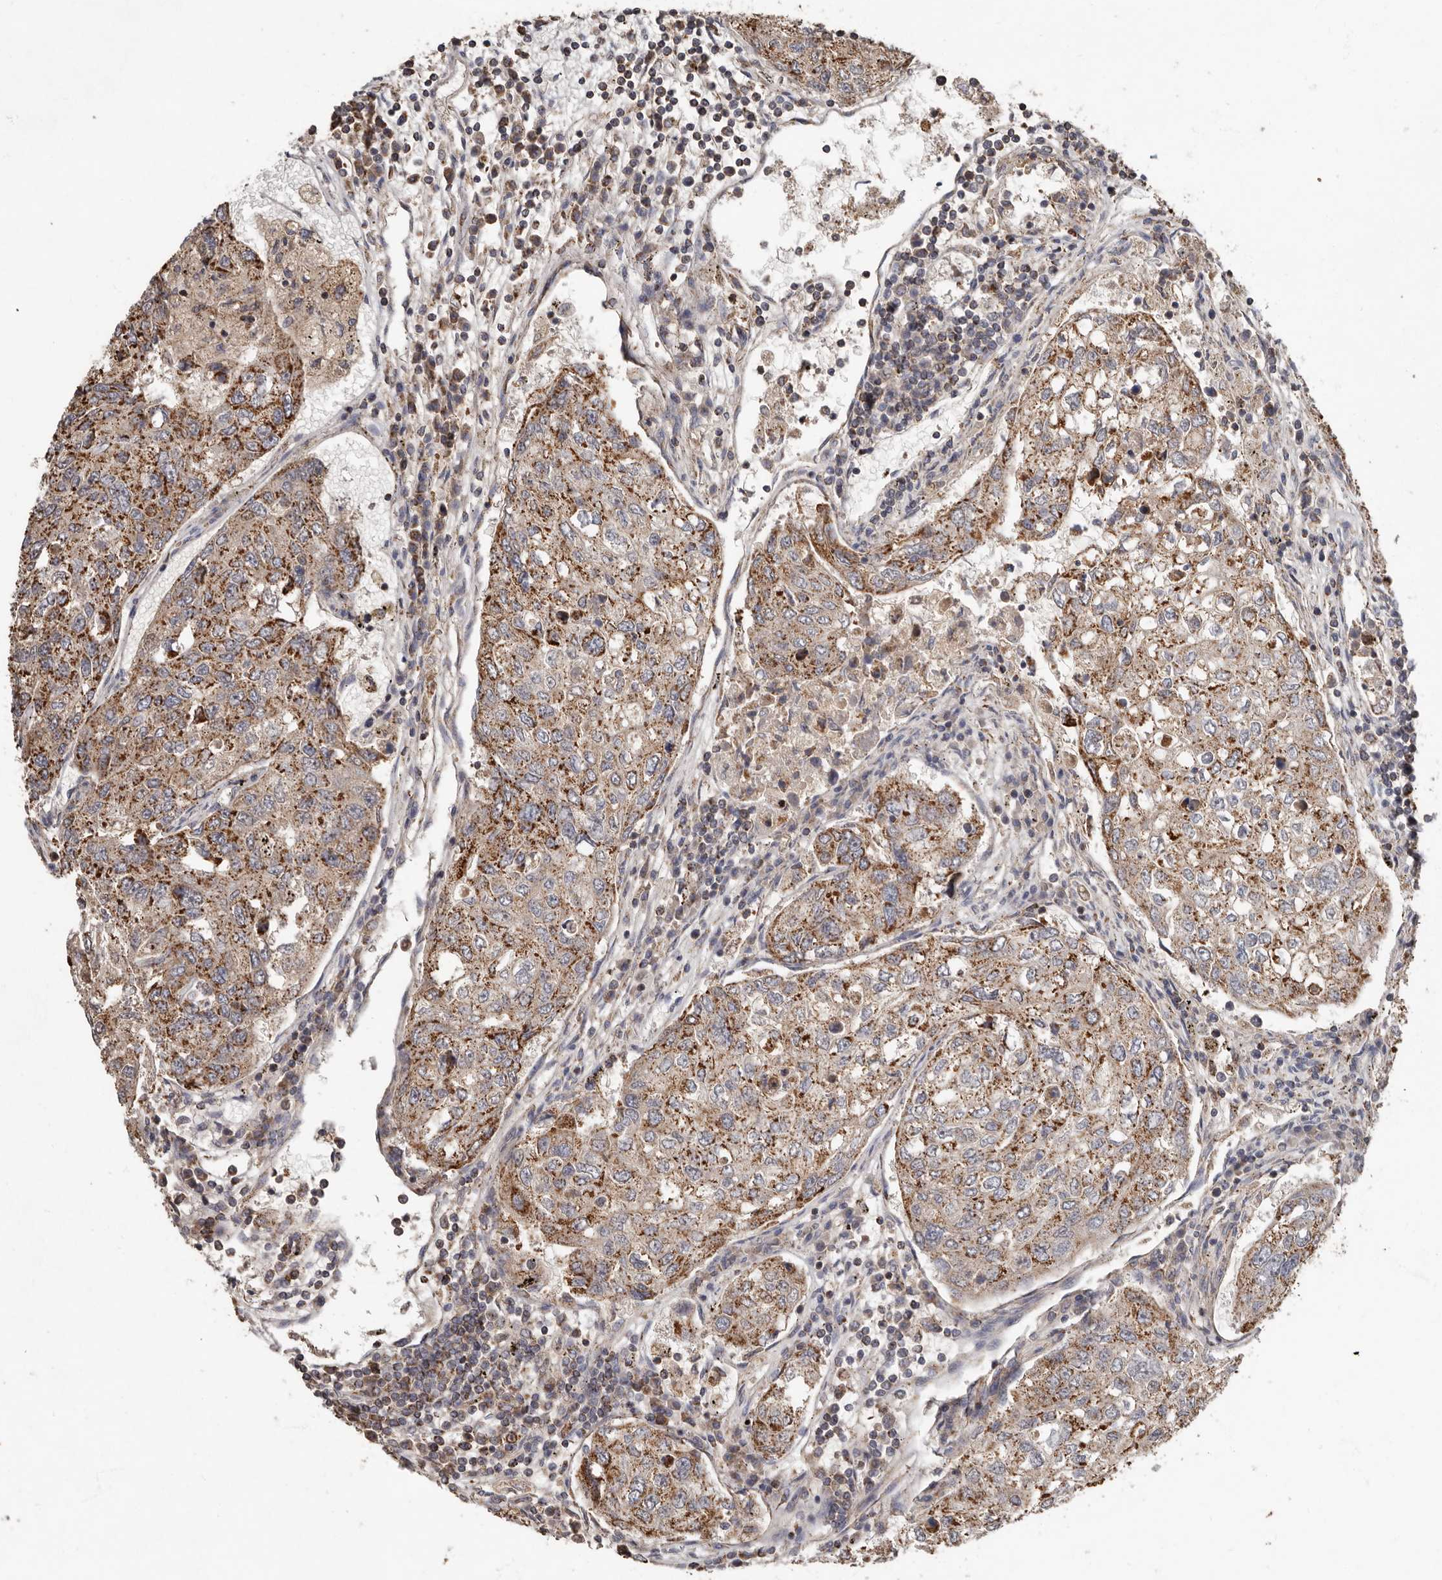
{"staining": {"intensity": "moderate", "quantity": ">75%", "location": "cytoplasmic/membranous"}, "tissue": "urothelial cancer", "cell_type": "Tumor cells", "image_type": "cancer", "snomed": [{"axis": "morphology", "description": "Urothelial carcinoma, High grade"}, {"axis": "topography", "description": "Lymph node"}, {"axis": "topography", "description": "Urinary bladder"}], "caption": "A high-resolution image shows immunohistochemistry (IHC) staining of urothelial carcinoma (high-grade), which displays moderate cytoplasmic/membranous expression in about >75% of tumor cells.", "gene": "KIF26B", "patient": {"sex": "male", "age": 51}}